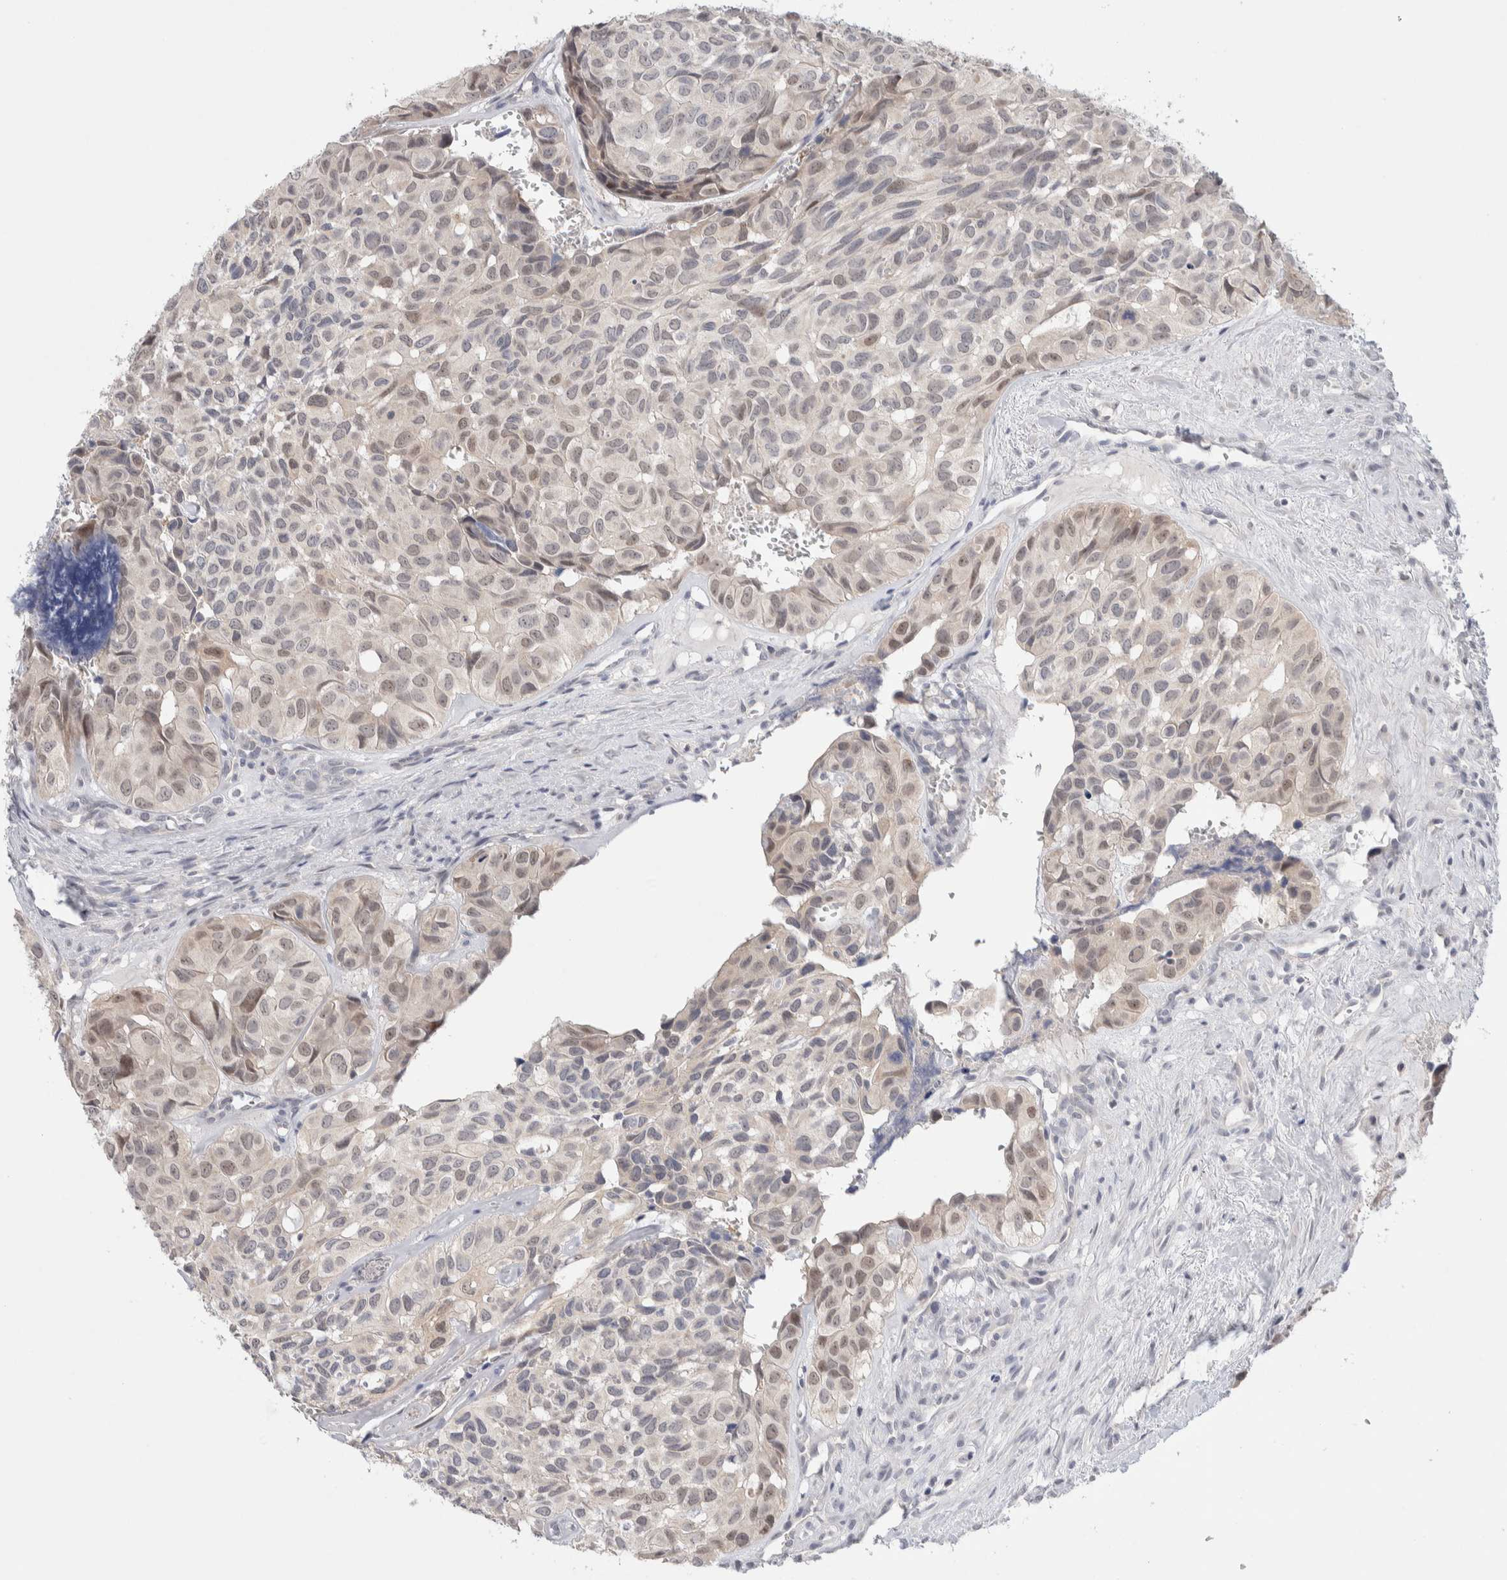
{"staining": {"intensity": "weak", "quantity": "25%-75%", "location": "cytoplasmic/membranous,nuclear"}, "tissue": "head and neck cancer", "cell_type": "Tumor cells", "image_type": "cancer", "snomed": [{"axis": "morphology", "description": "Adenocarcinoma, NOS"}, {"axis": "topography", "description": "Salivary gland, NOS"}, {"axis": "topography", "description": "Head-Neck"}], "caption": "Immunohistochemical staining of head and neck cancer reveals low levels of weak cytoplasmic/membranous and nuclear protein staining in approximately 25%-75% of tumor cells.", "gene": "DNAJB6", "patient": {"sex": "female", "age": 76}}